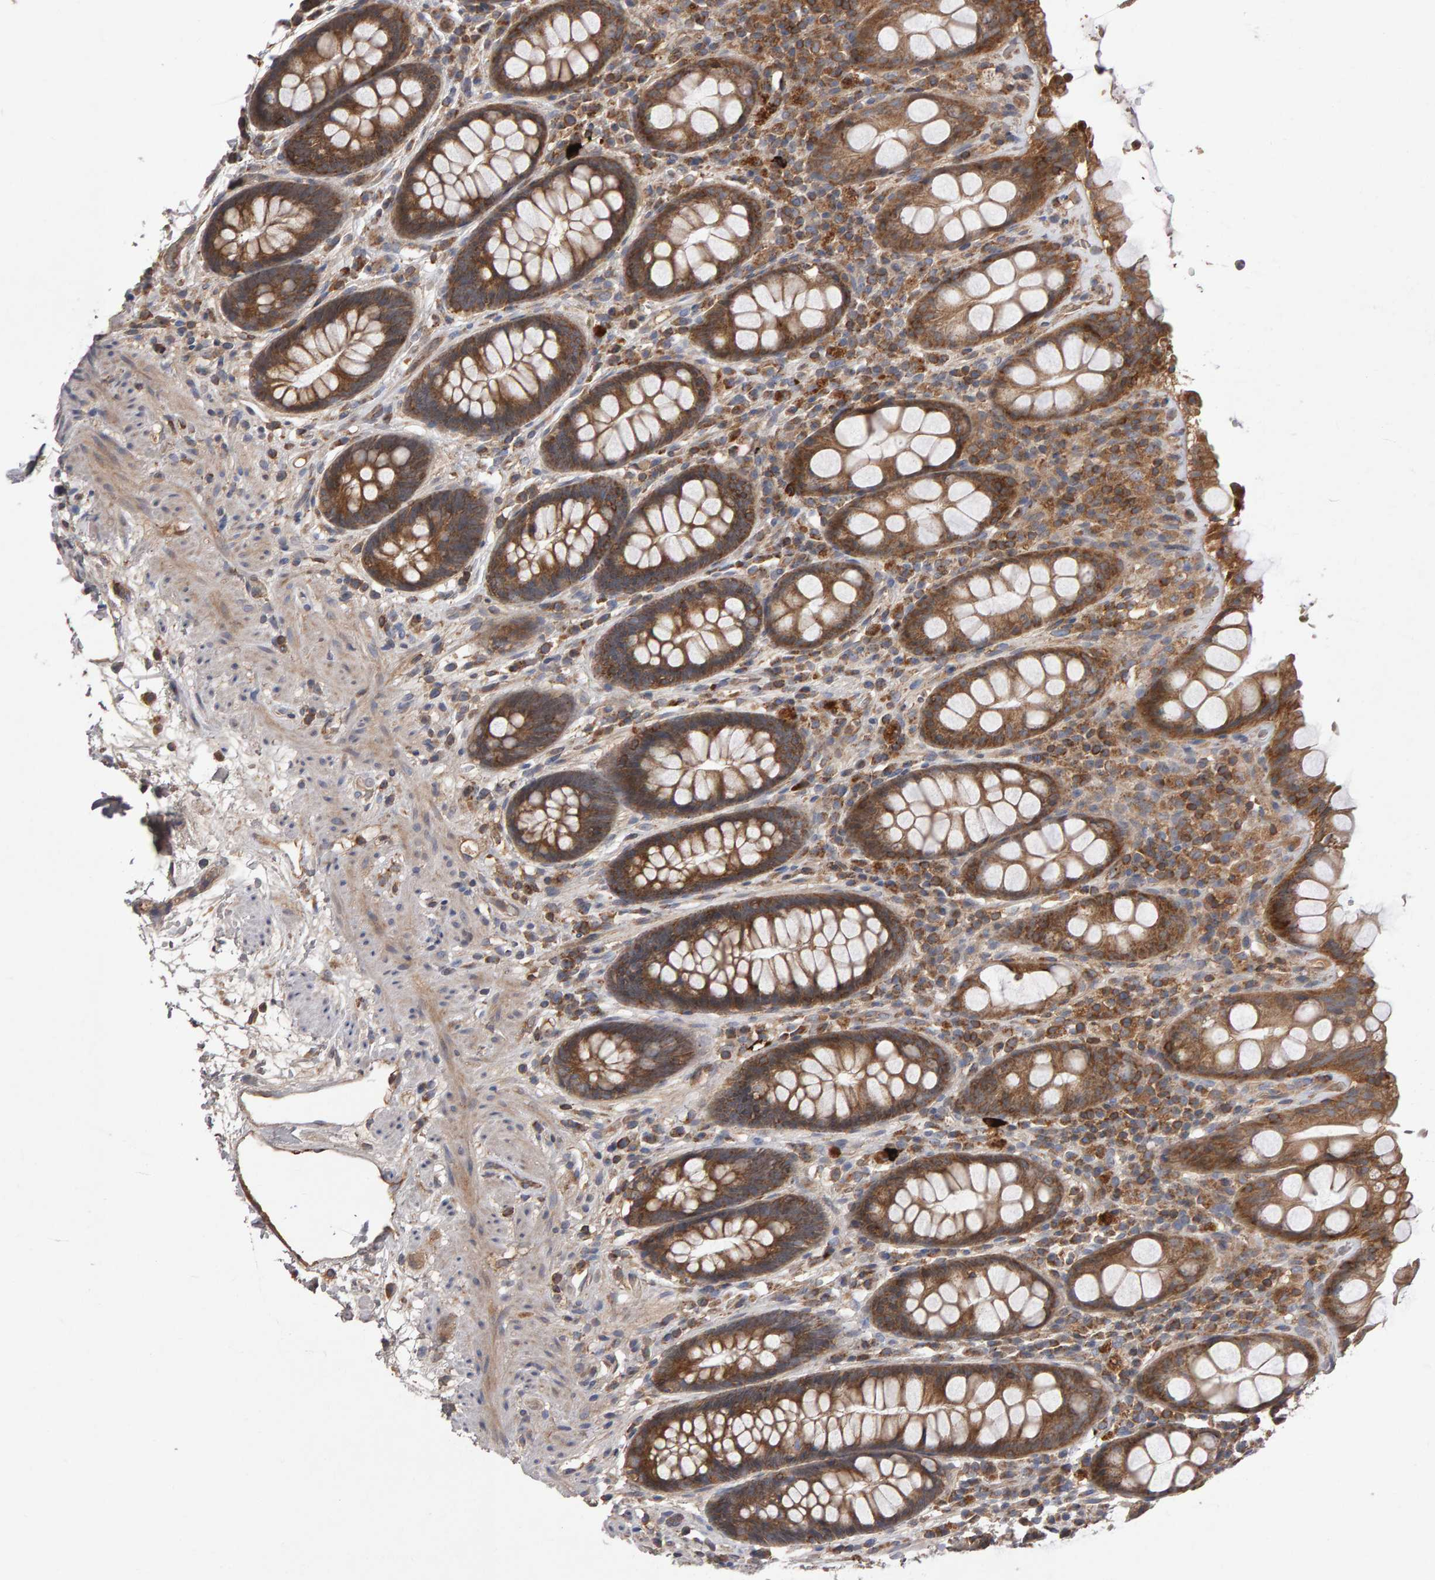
{"staining": {"intensity": "strong", "quantity": ">75%", "location": "cytoplasmic/membranous"}, "tissue": "rectum", "cell_type": "Glandular cells", "image_type": "normal", "snomed": [{"axis": "morphology", "description": "Normal tissue, NOS"}, {"axis": "topography", "description": "Rectum"}], "caption": "Unremarkable rectum exhibits strong cytoplasmic/membranous positivity in approximately >75% of glandular cells Using DAB (3,3'-diaminobenzidine) (brown) and hematoxylin (blue) stains, captured at high magnification using brightfield microscopy..", "gene": "PGS1", "patient": {"sex": "male", "age": 64}}